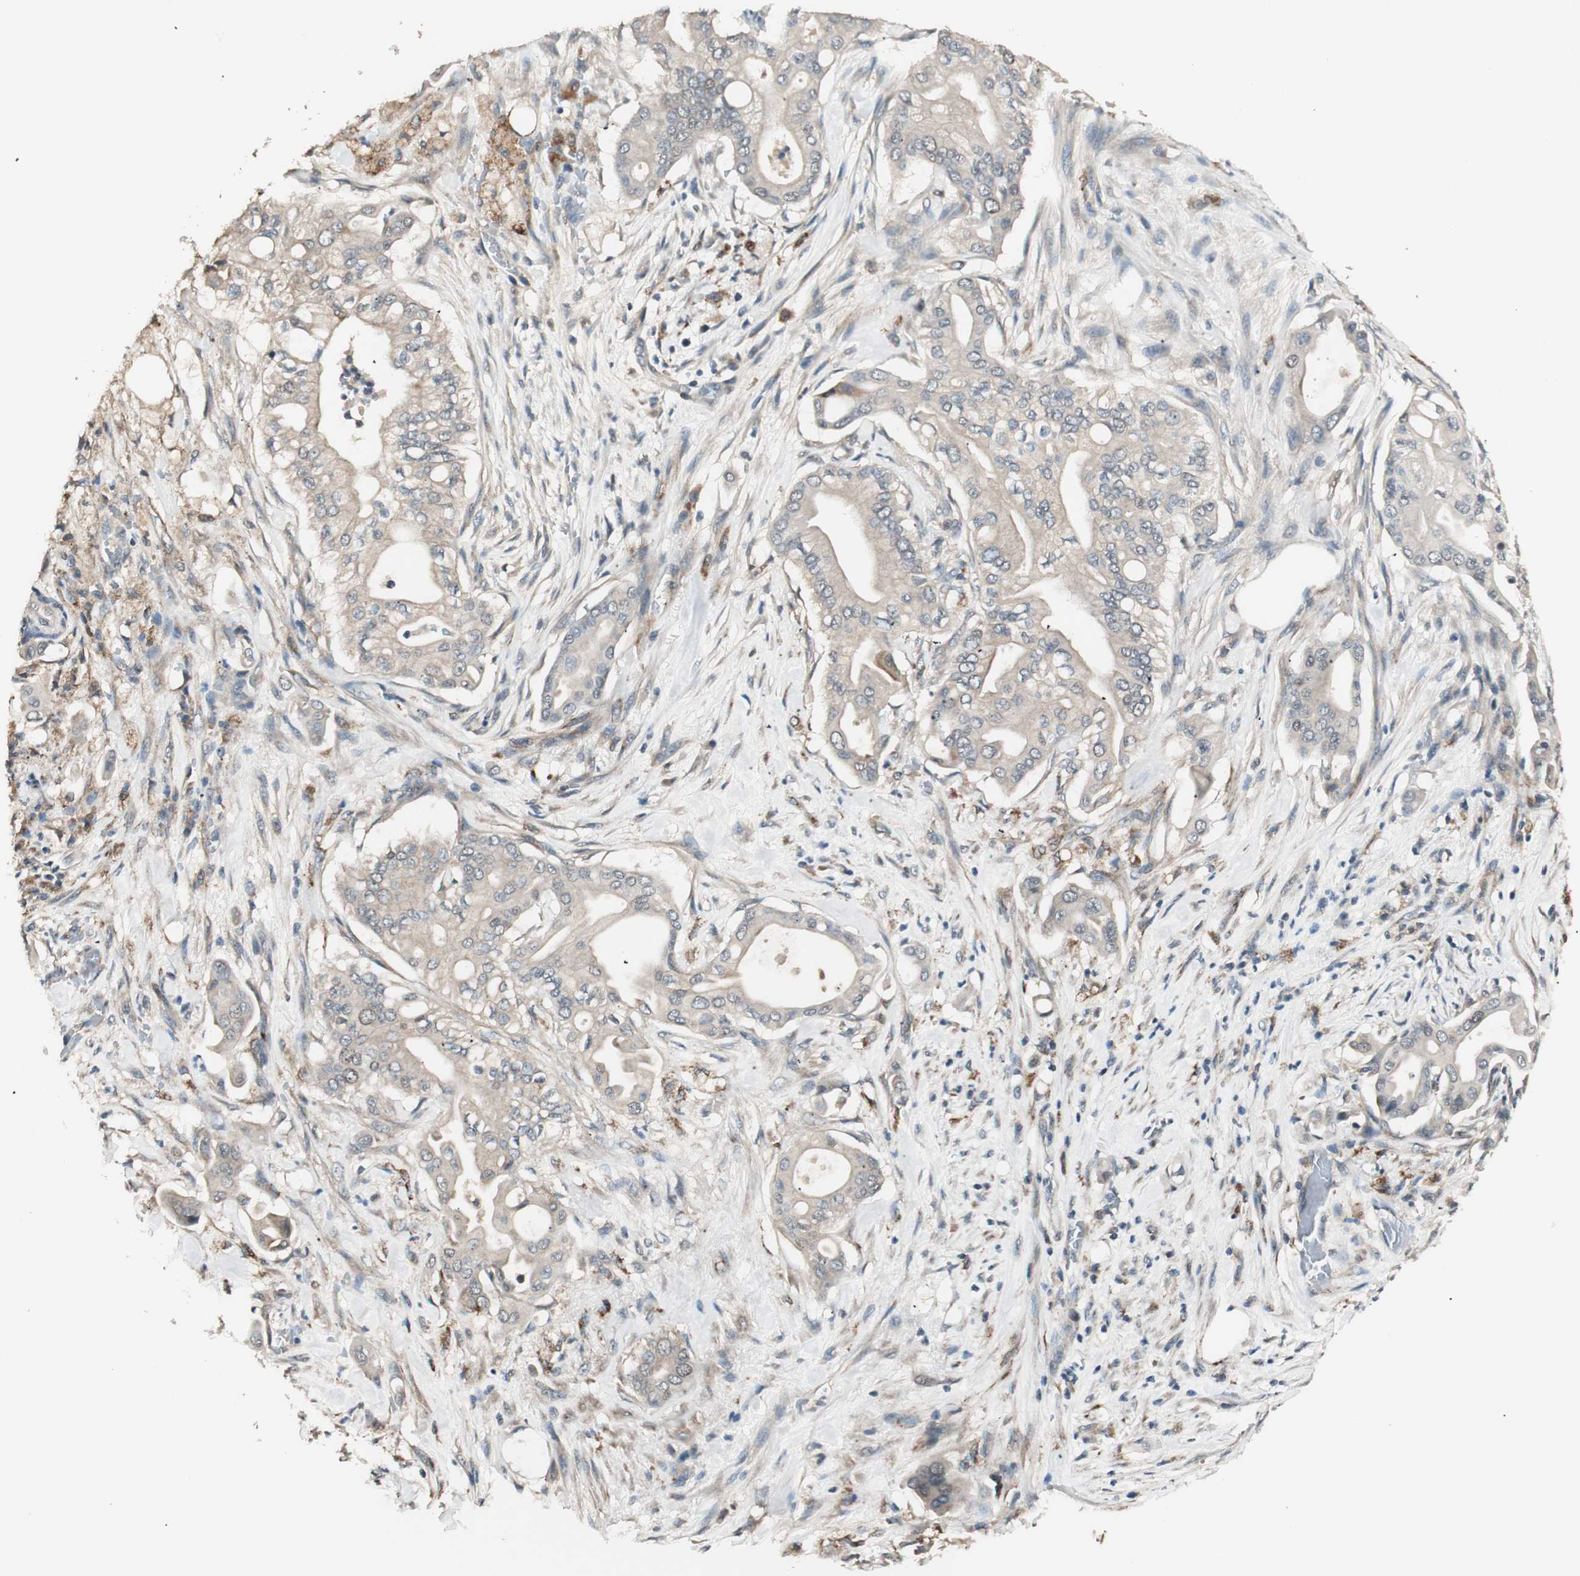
{"staining": {"intensity": "weak", "quantity": ">75%", "location": "cytoplasmic/membranous"}, "tissue": "liver cancer", "cell_type": "Tumor cells", "image_type": "cancer", "snomed": [{"axis": "morphology", "description": "Cholangiocarcinoma"}, {"axis": "topography", "description": "Liver"}], "caption": "Tumor cells show low levels of weak cytoplasmic/membranous expression in approximately >75% of cells in human liver cancer (cholangiocarcinoma).", "gene": "NFRKB", "patient": {"sex": "female", "age": 68}}